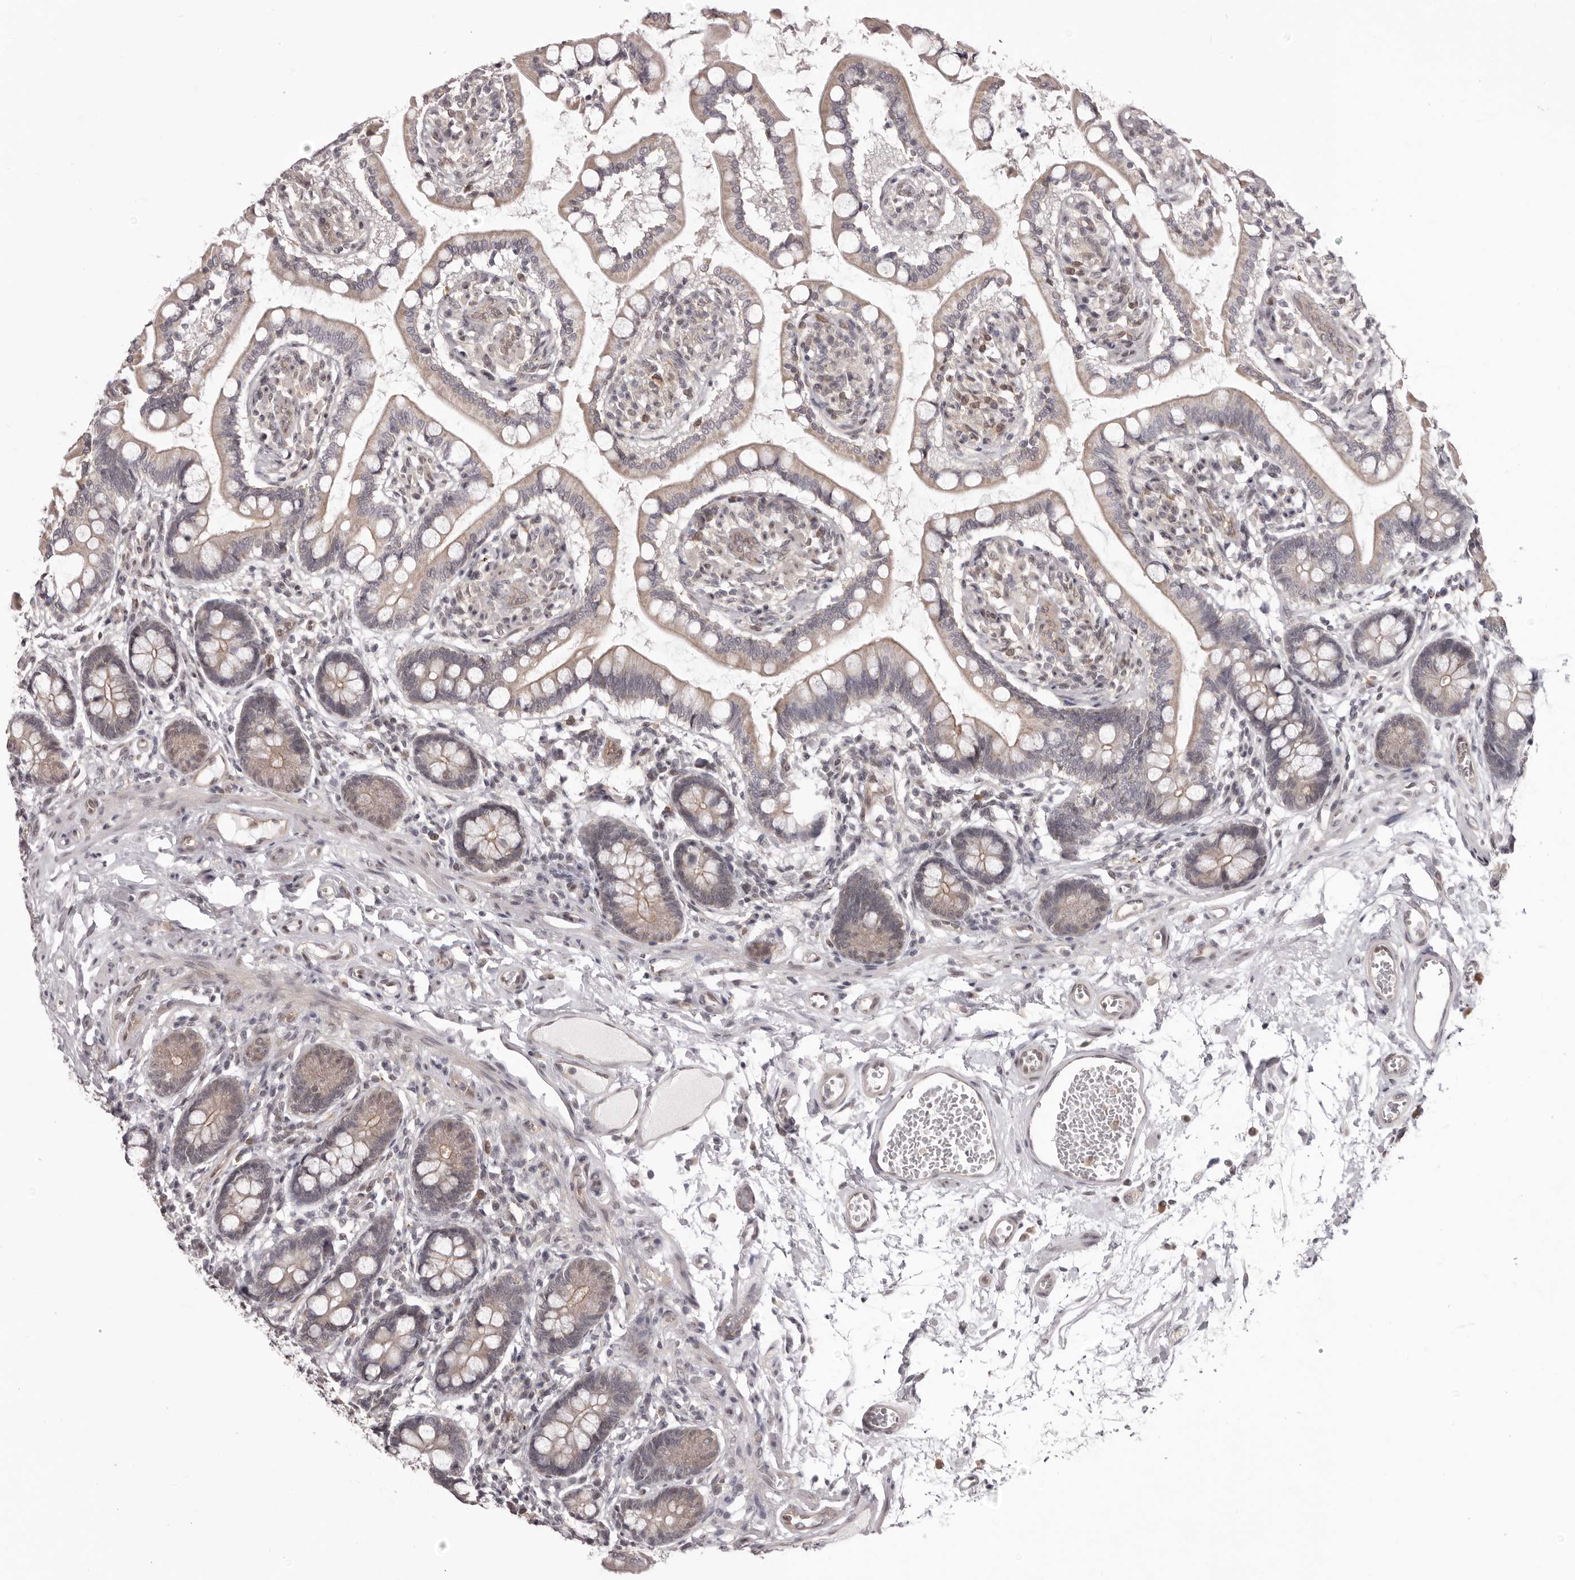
{"staining": {"intensity": "weak", "quantity": "25%-75%", "location": "cytoplasmic/membranous"}, "tissue": "small intestine", "cell_type": "Glandular cells", "image_type": "normal", "snomed": [{"axis": "morphology", "description": "Normal tissue, NOS"}, {"axis": "topography", "description": "Small intestine"}], "caption": "Weak cytoplasmic/membranous staining is appreciated in approximately 25%-75% of glandular cells in benign small intestine. The staining was performed using DAB, with brown indicating positive protein expression. Nuclei are stained blue with hematoxylin.", "gene": "RNF2", "patient": {"sex": "male", "age": 52}}